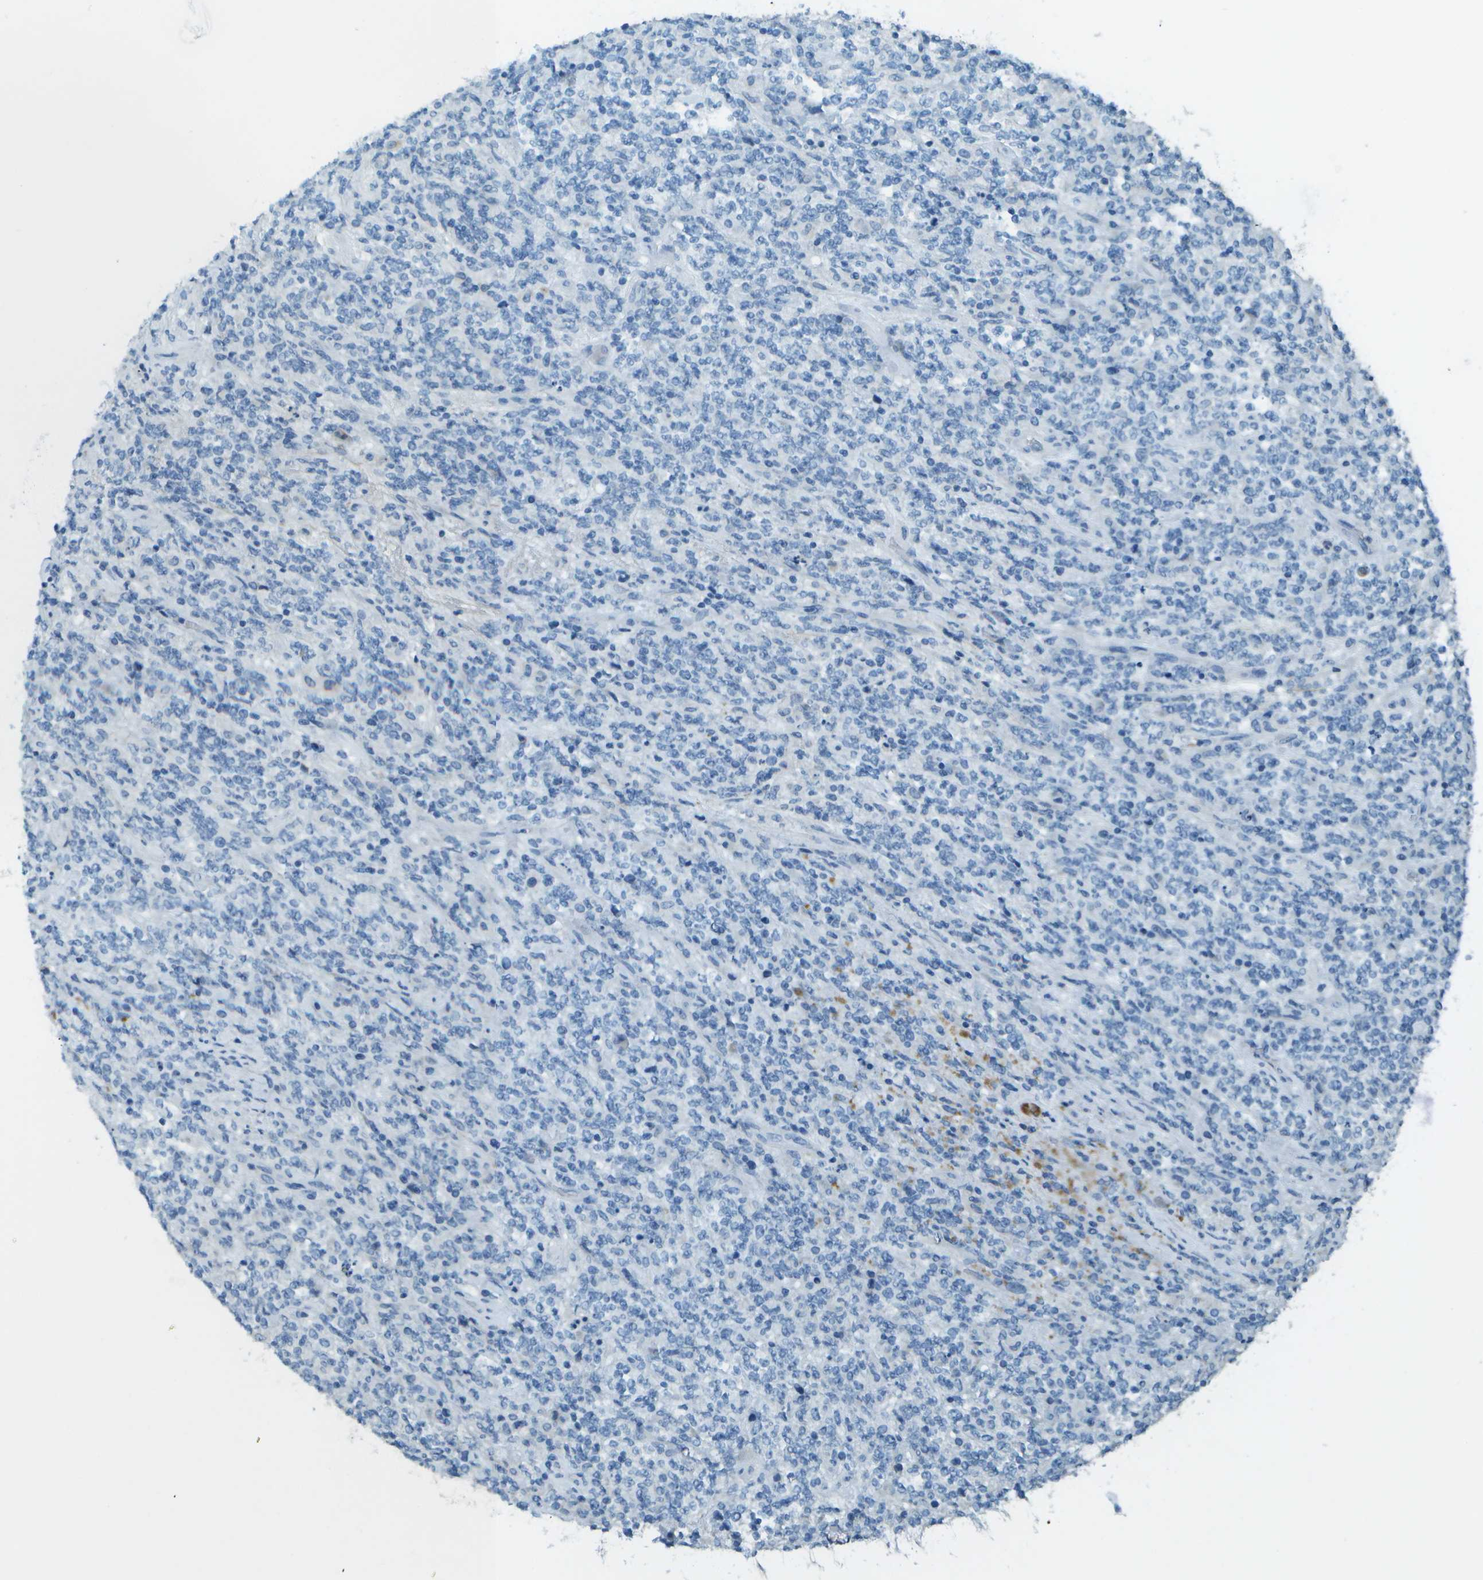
{"staining": {"intensity": "negative", "quantity": "none", "location": "none"}, "tissue": "lymphoma", "cell_type": "Tumor cells", "image_type": "cancer", "snomed": [{"axis": "morphology", "description": "Malignant lymphoma, non-Hodgkin's type, High grade"}, {"axis": "topography", "description": "Soft tissue"}], "caption": "The IHC micrograph has no significant staining in tumor cells of lymphoma tissue. (Stains: DAB (3,3'-diaminobenzidine) immunohistochemistry (IHC) with hematoxylin counter stain, Microscopy: brightfield microscopy at high magnification).", "gene": "LGI2", "patient": {"sex": "male", "age": 18}}